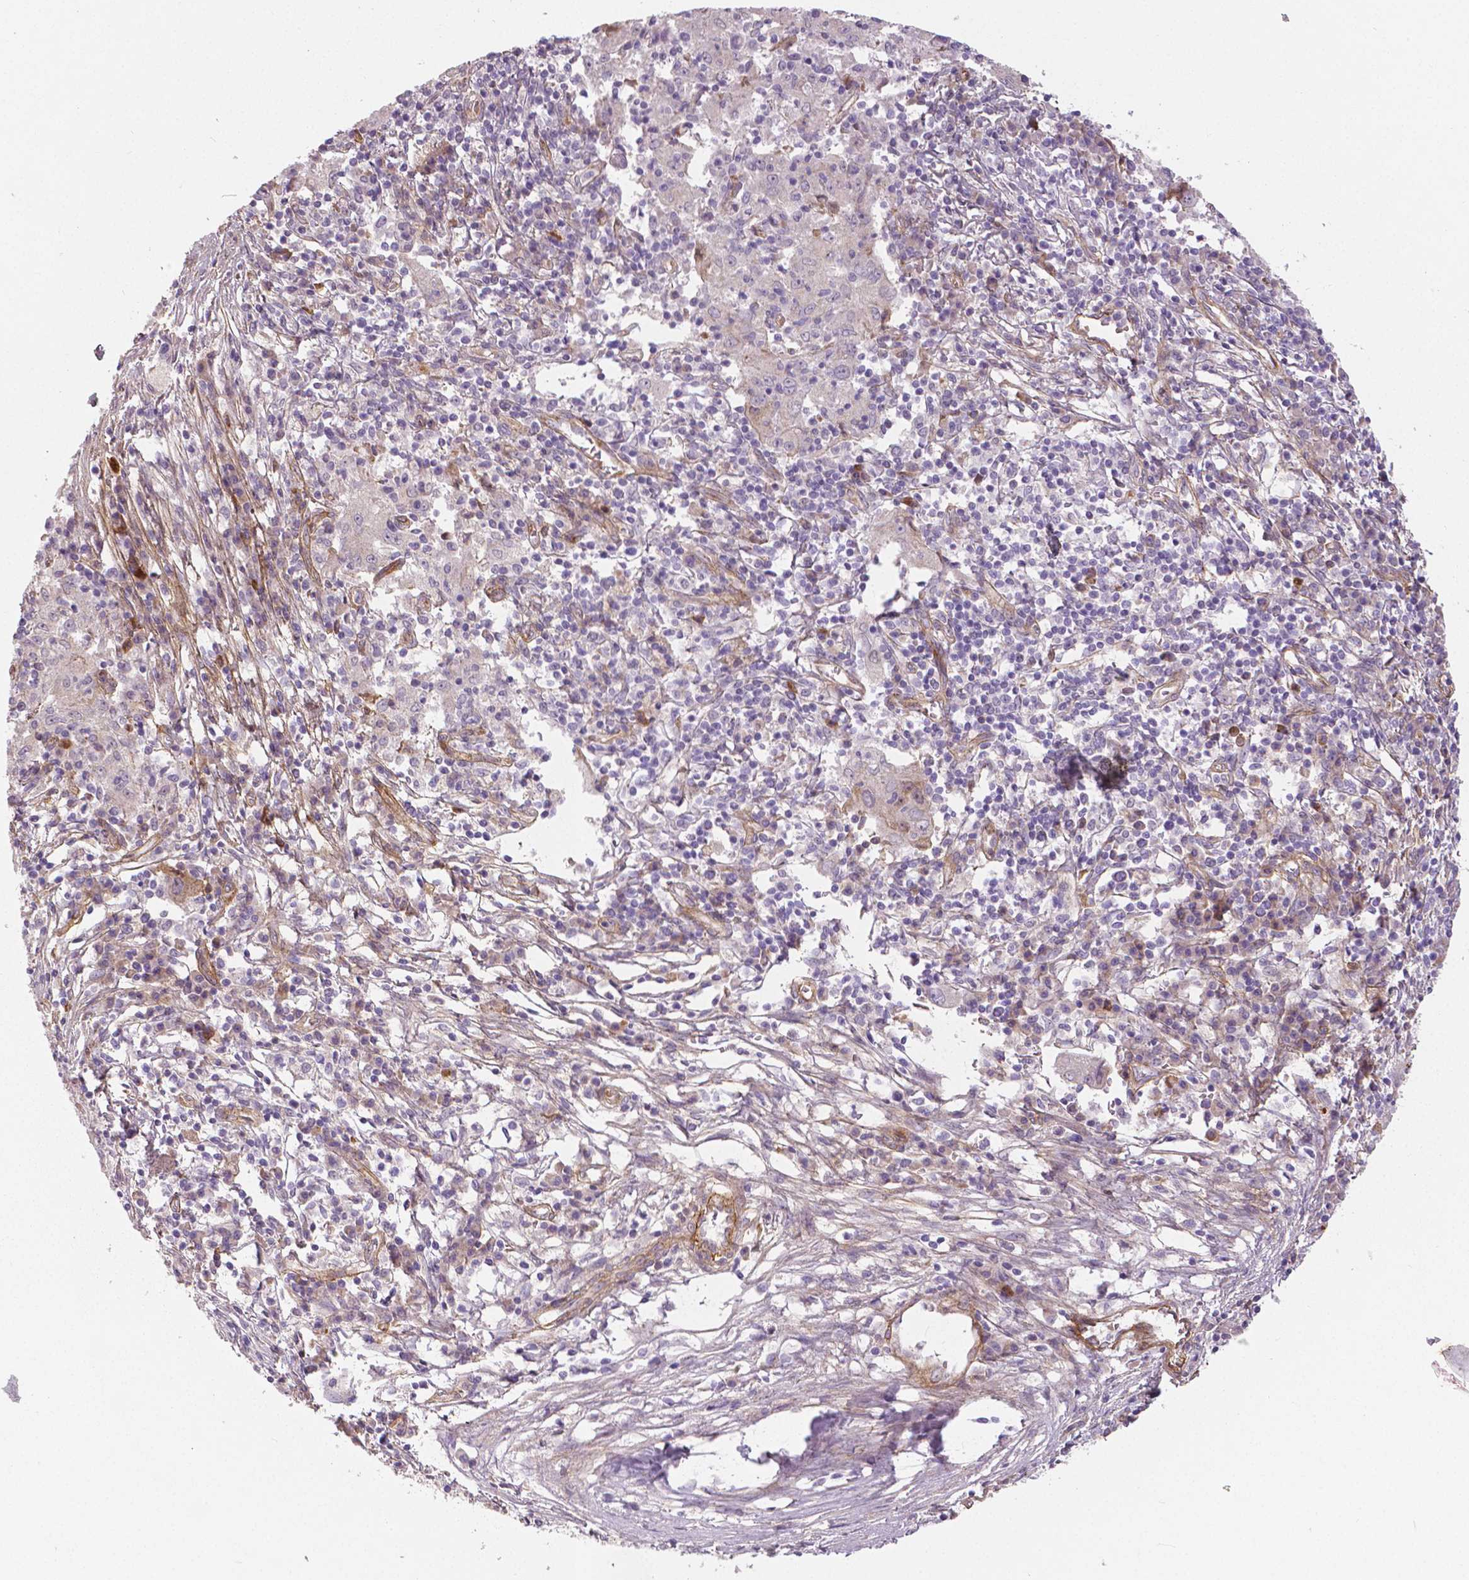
{"staining": {"intensity": "negative", "quantity": "none", "location": "none"}, "tissue": "pancreatic cancer", "cell_type": "Tumor cells", "image_type": "cancer", "snomed": [{"axis": "morphology", "description": "Adenocarcinoma, NOS"}, {"axis": "topography", "description": "Pancreas"}], "caption": "A high-resolution histopathology image shows immunohistochemistry (IHC) staining of pancreatic cancer (adenocarcinoma), which demonstrates no significant expression in tumor cells.", "gene": "FLT1", "patient": {"sex": "male", "age": 63}}